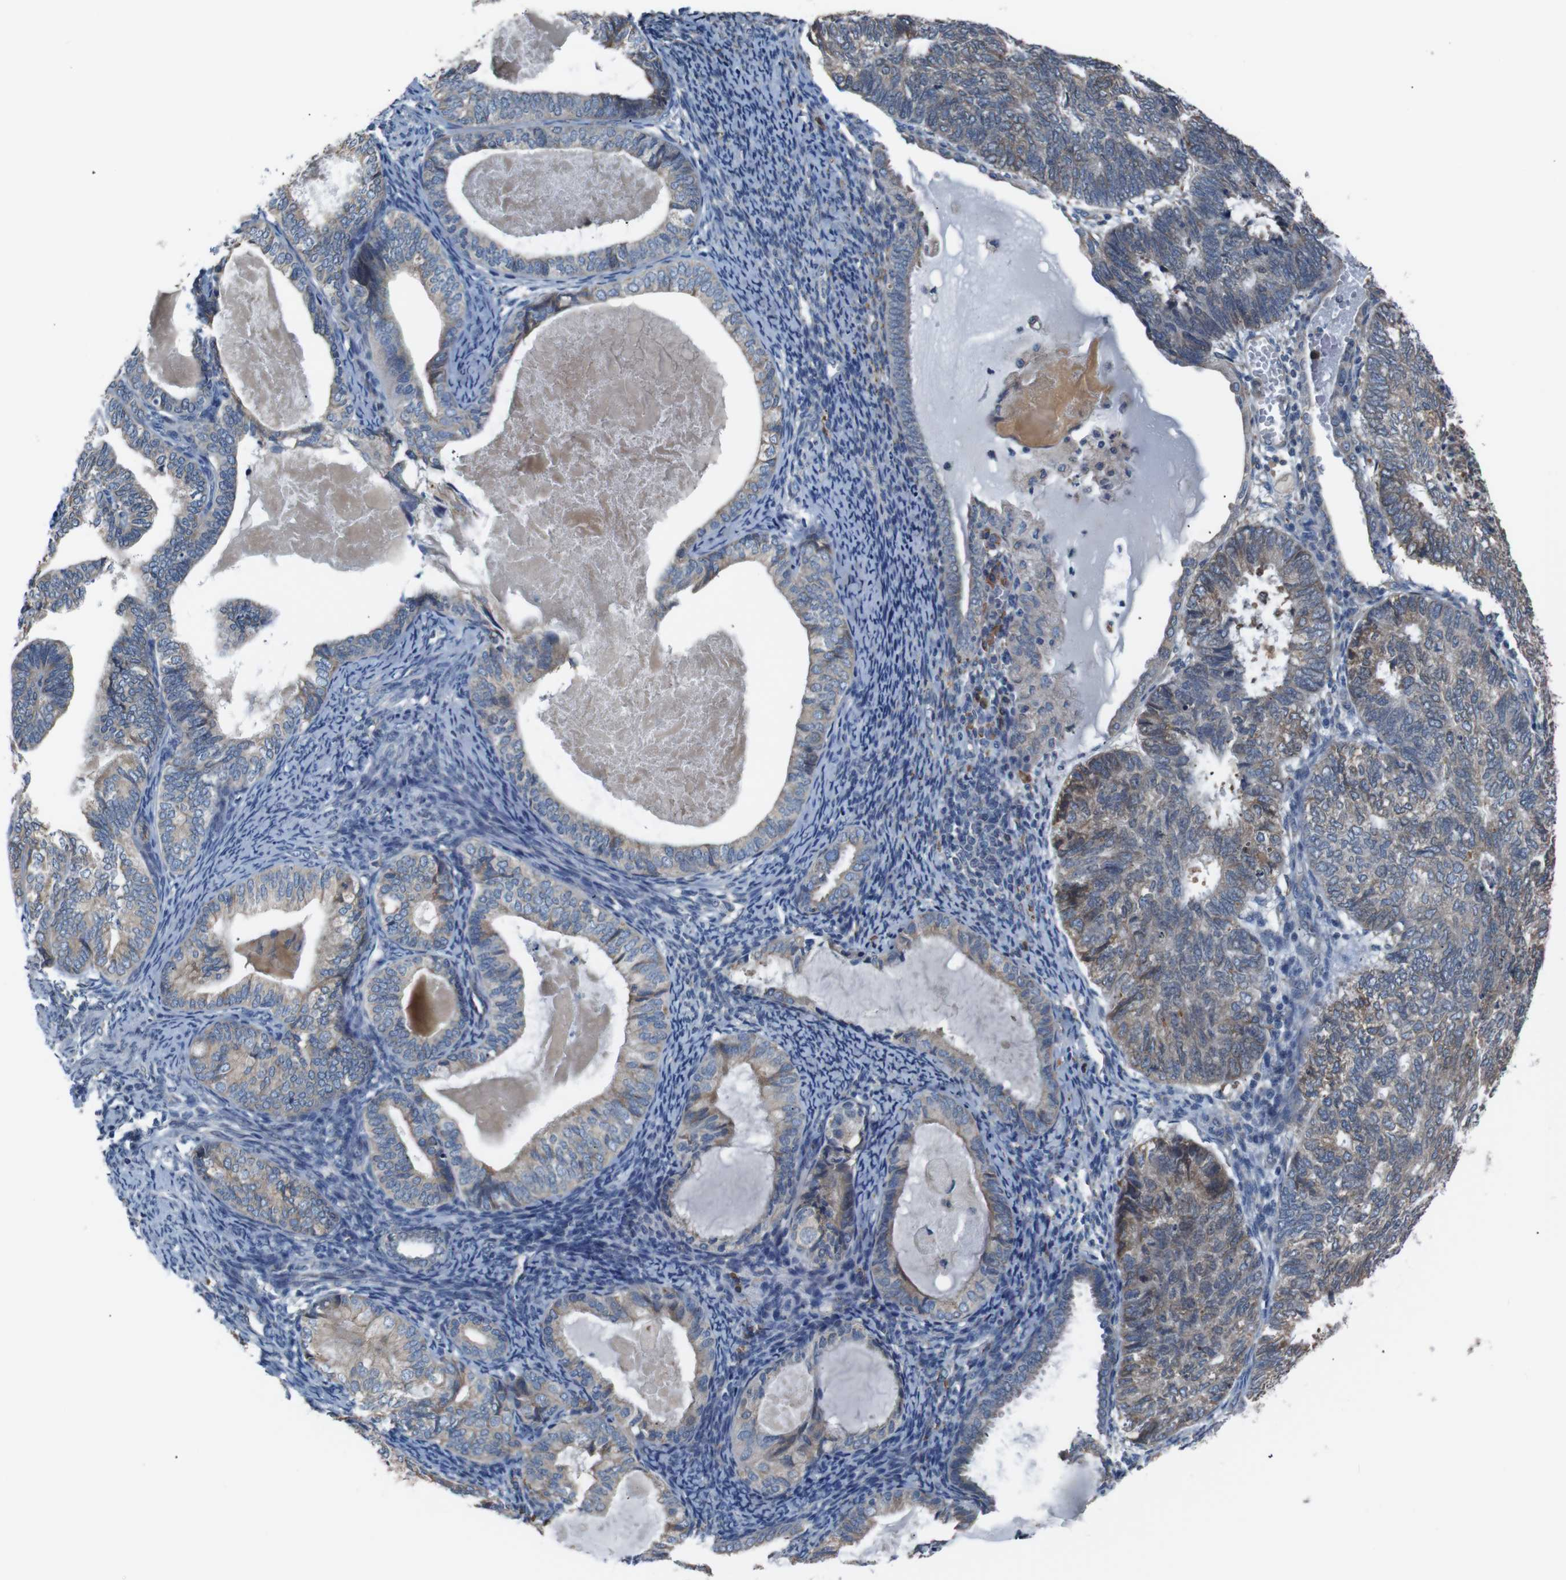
{"staining": {"intensity": "moderate", "quantity": ">75%", "location": "cytoplasmic/membranous"}, "tissue": "endometrial cancer", "cell_type": "Tumor cells", "image_type": "cancer", "snomed": [{"axis": "morphology", "description": "Adenocarcinoma, NOS"}, {"axis": "topography", "description": "Uterus"}], "caption": "Immunohistochemical staining of adenocarcinoma (endometrial) demonstrates medium levels of moderate cytoplasmic/membranous expression in about >75% of tumor cells.", "gene": "SIGMAR1", "patient": {"sex": "female", "age": 60}}